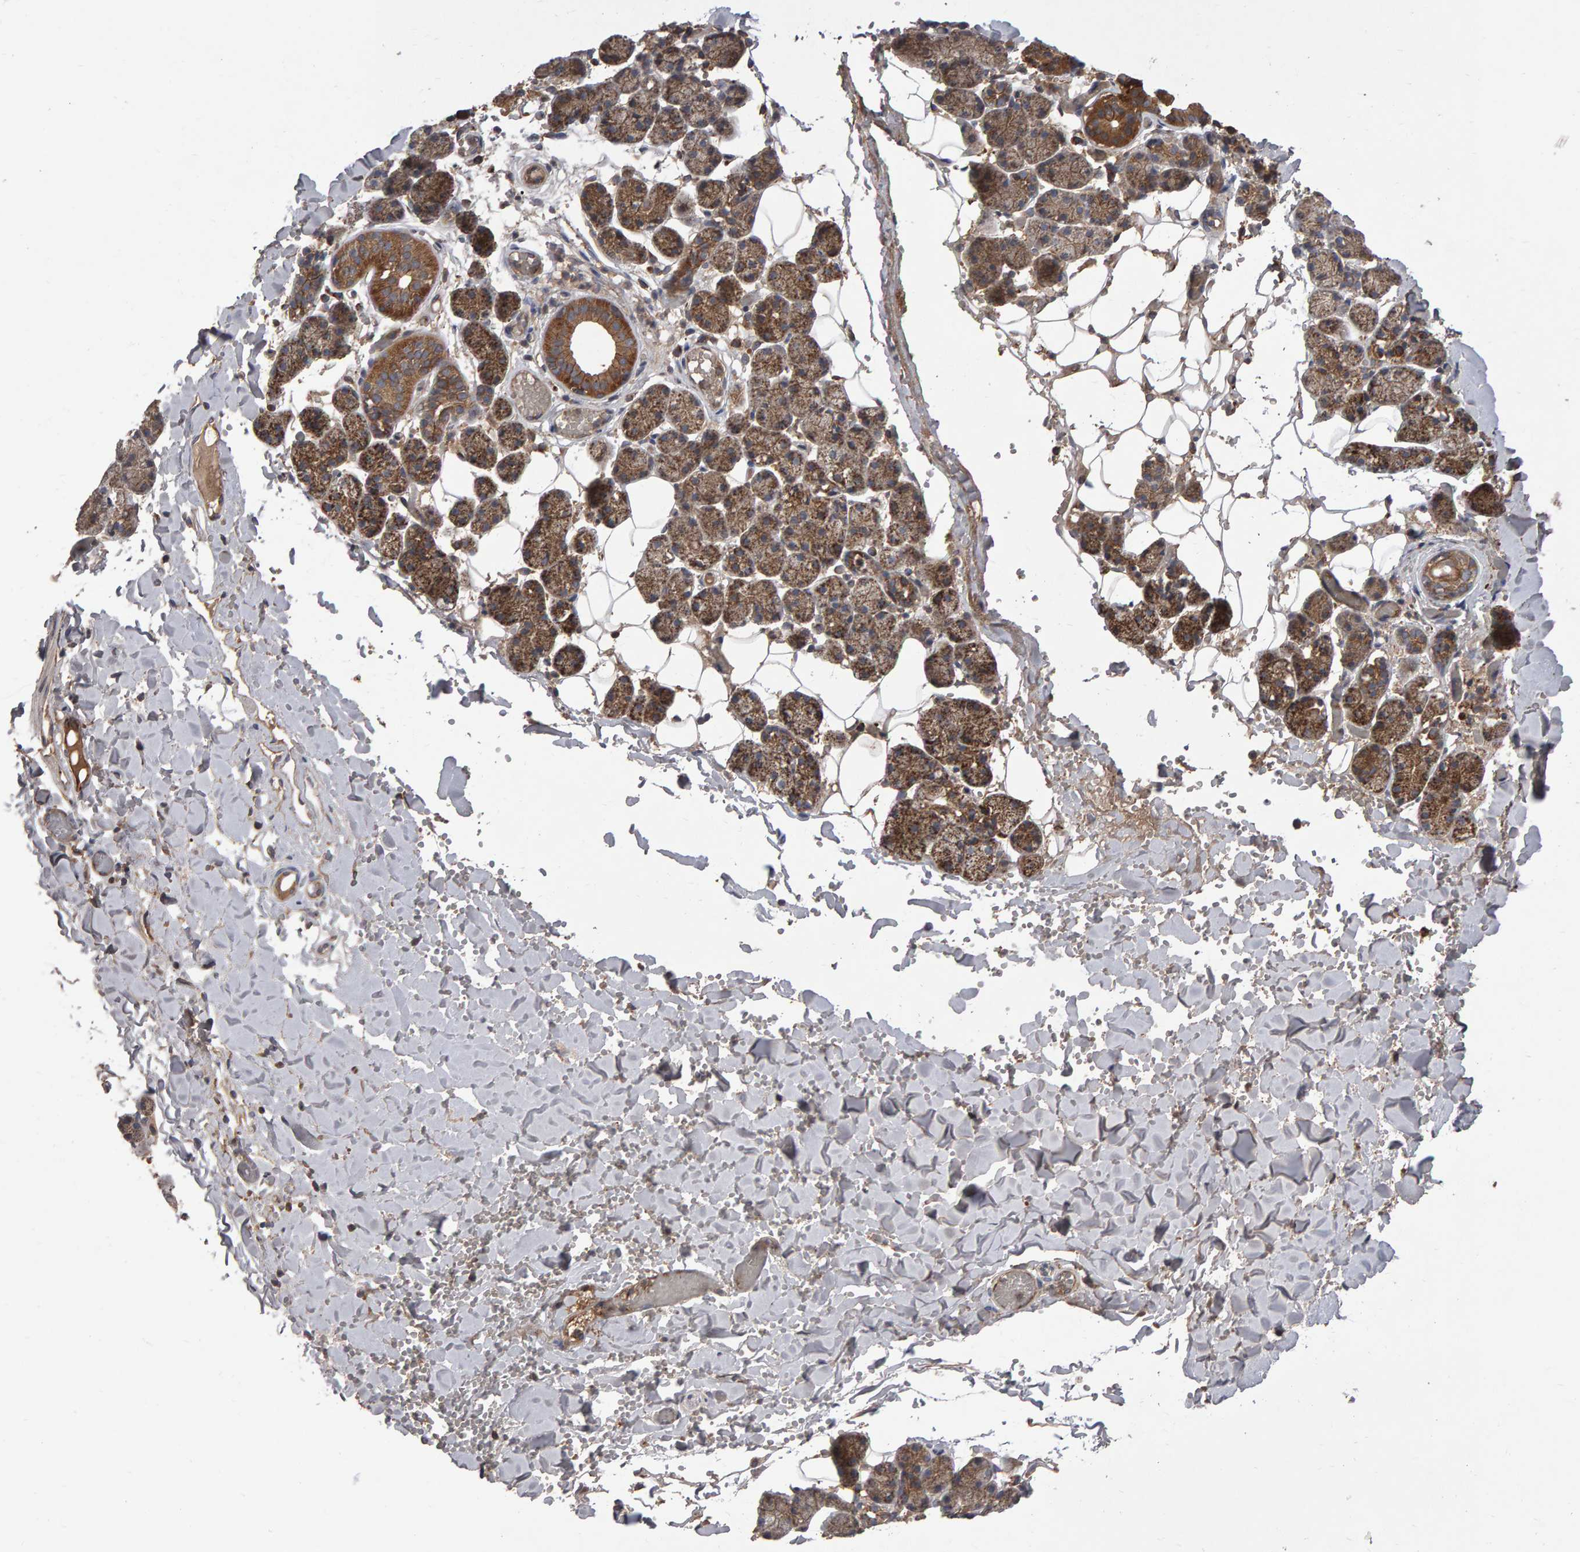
{"staining": {"intensity": "moderate", "quantity": ">75%", "location": "cytoplasmic/membranous"}, "tissue": "salivary gland", "cell_type": "Glandular cells", "image_type": "normal", "snomed": [{"axis": "morphology", "description": "Normal tissue, NOS"}, {"axis": "topography", "description": "Salivary gland"}], "caption": "Unremarkable salivary gland was stained to show a protein in brown. There is medium levels of moderate cytoplasmic/membranous expression in about >75% of glandular cells.", "gene": "PGS1", "patient": {"sex": "female", "age": 33}}